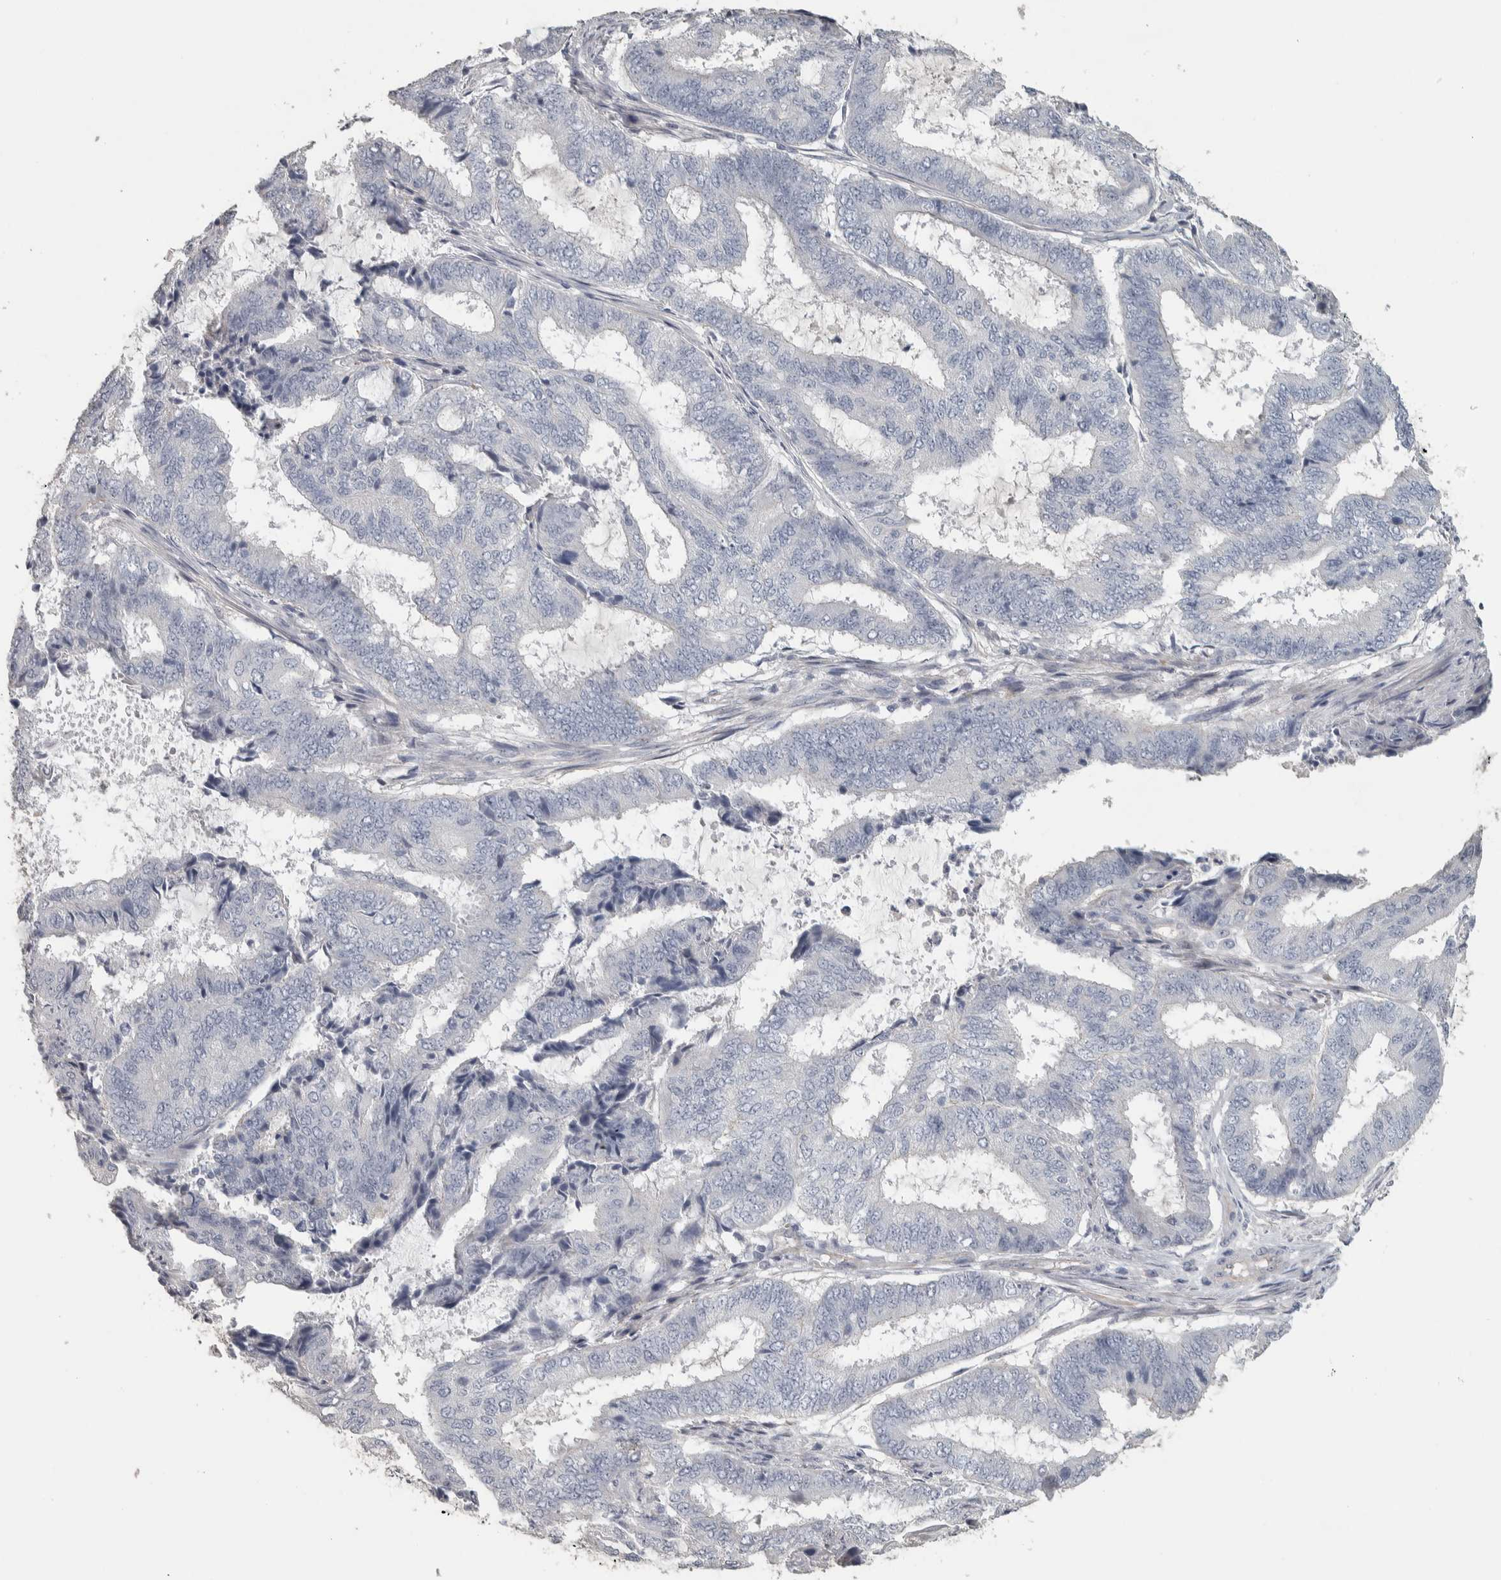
{"staining": {"intensity": "negative", "quantity": "none", "location": "none"}, "tissue": "endometrial cancer", "cell_type": "Tumor cells", "image_type": "cancer", "snomed": [{"axis": "morphology", "description": "Adenocarcinoma, NOS"}, {"axis": "topography", "description": "Endometrium"}], "caption": "There is no significant staining in tumor cells of endometrial adenocarcinoma.", "gene": "DCAF10", "patient": {"sex": "female", "age": 51}}